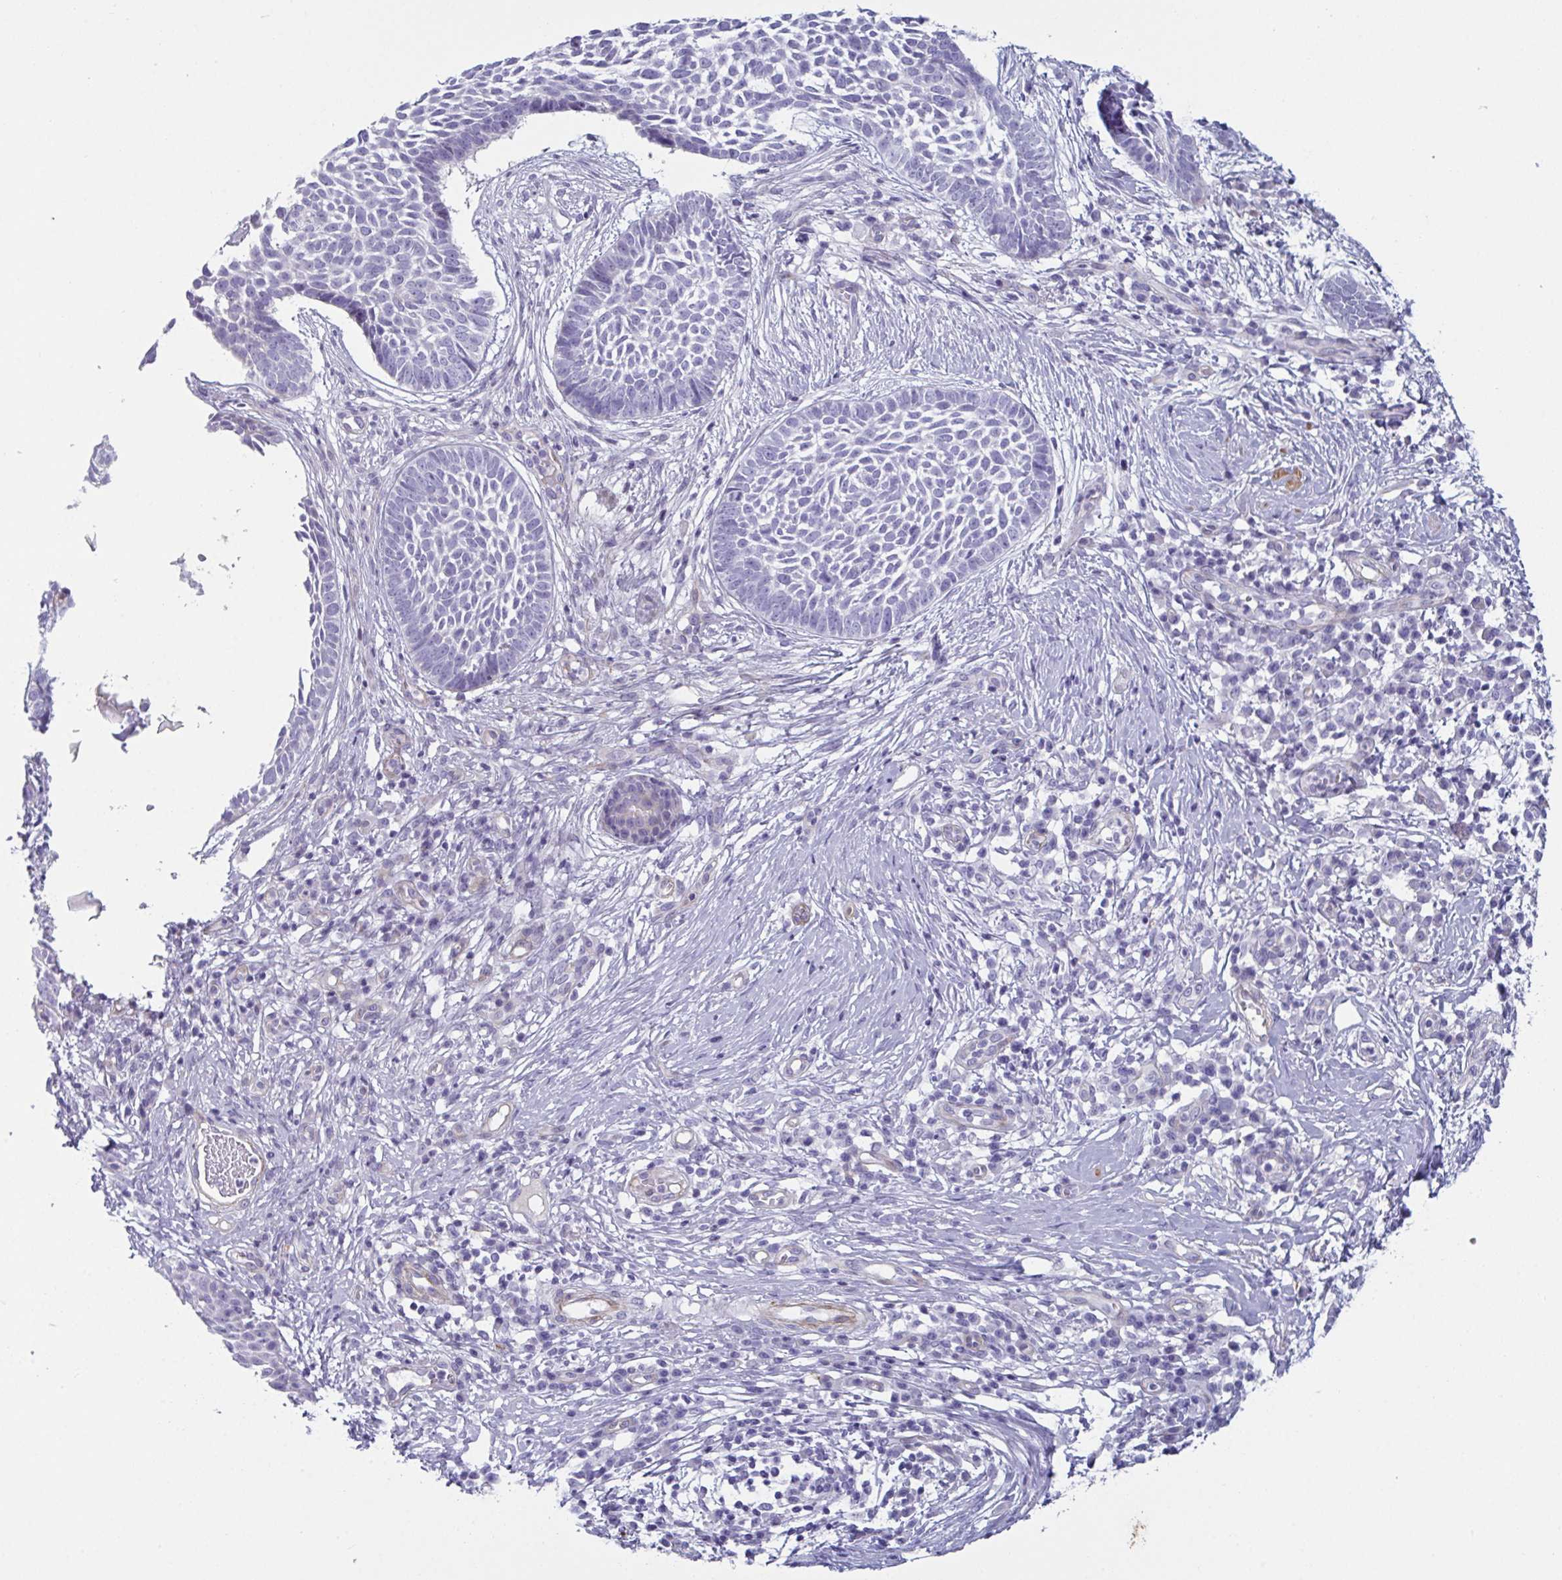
{"staining": {"intensity": "negative", "quantity": "none", "location": "none"}, "tissue": "skin cancer", "cell_type": "Tumor cells", "image_type": "cancer", "snomed": [{"axis": "morphology", "description": "Basal cell carcinoma"}, {"axis": "topography", "description": "Skin"}], "caption": "Histopathology image shows no protein expression in tumor cells of skin cancer (basal cell carcinoma) tissue.", "gene": "OR5P3", "patient": {"sex": "female", "age": 89}}